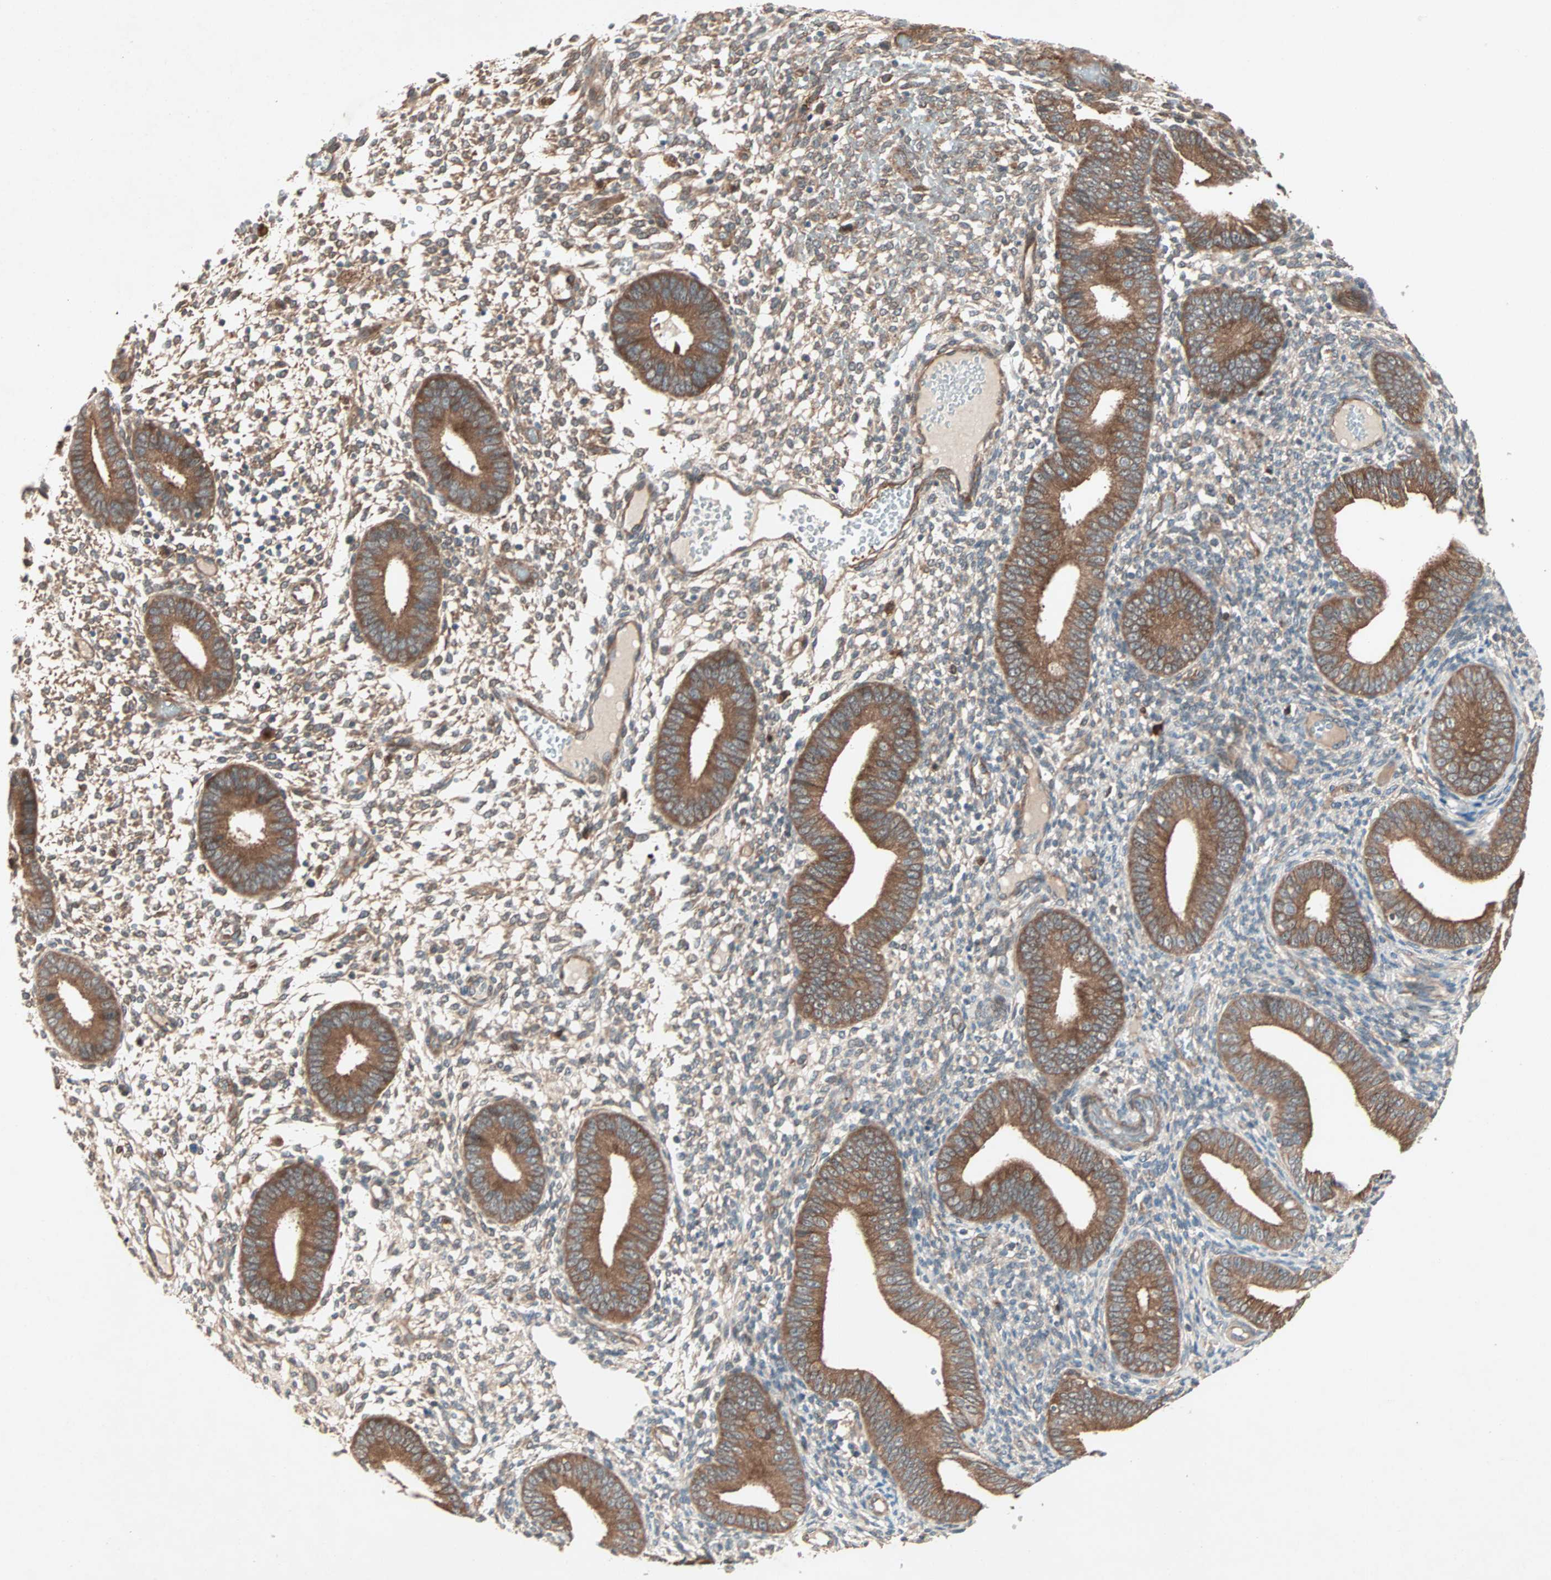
{"staining": {"intensity": "weak", "quantity": "25%-75%", "location": "cytoplasmic/membranous"}, "tissue": "endometrium", "cell_type": "Cells in endometrial stroma", "image_type": "normal", "snomed": [{"axis": "morphology", "description": "Normal tissue, NOS"}, {"axis": "topography", "description": "Endometrium"}], "caption": "A micrograph showing weak cytoplasmic/membranous staining in approximately 25%-75% of cells in endometrial stroma in unremarkable endometrium, as visualized by brown immunohistochemical staining.", "gene": "SDSL", "patient": {"sex": "female", "age": 42}}